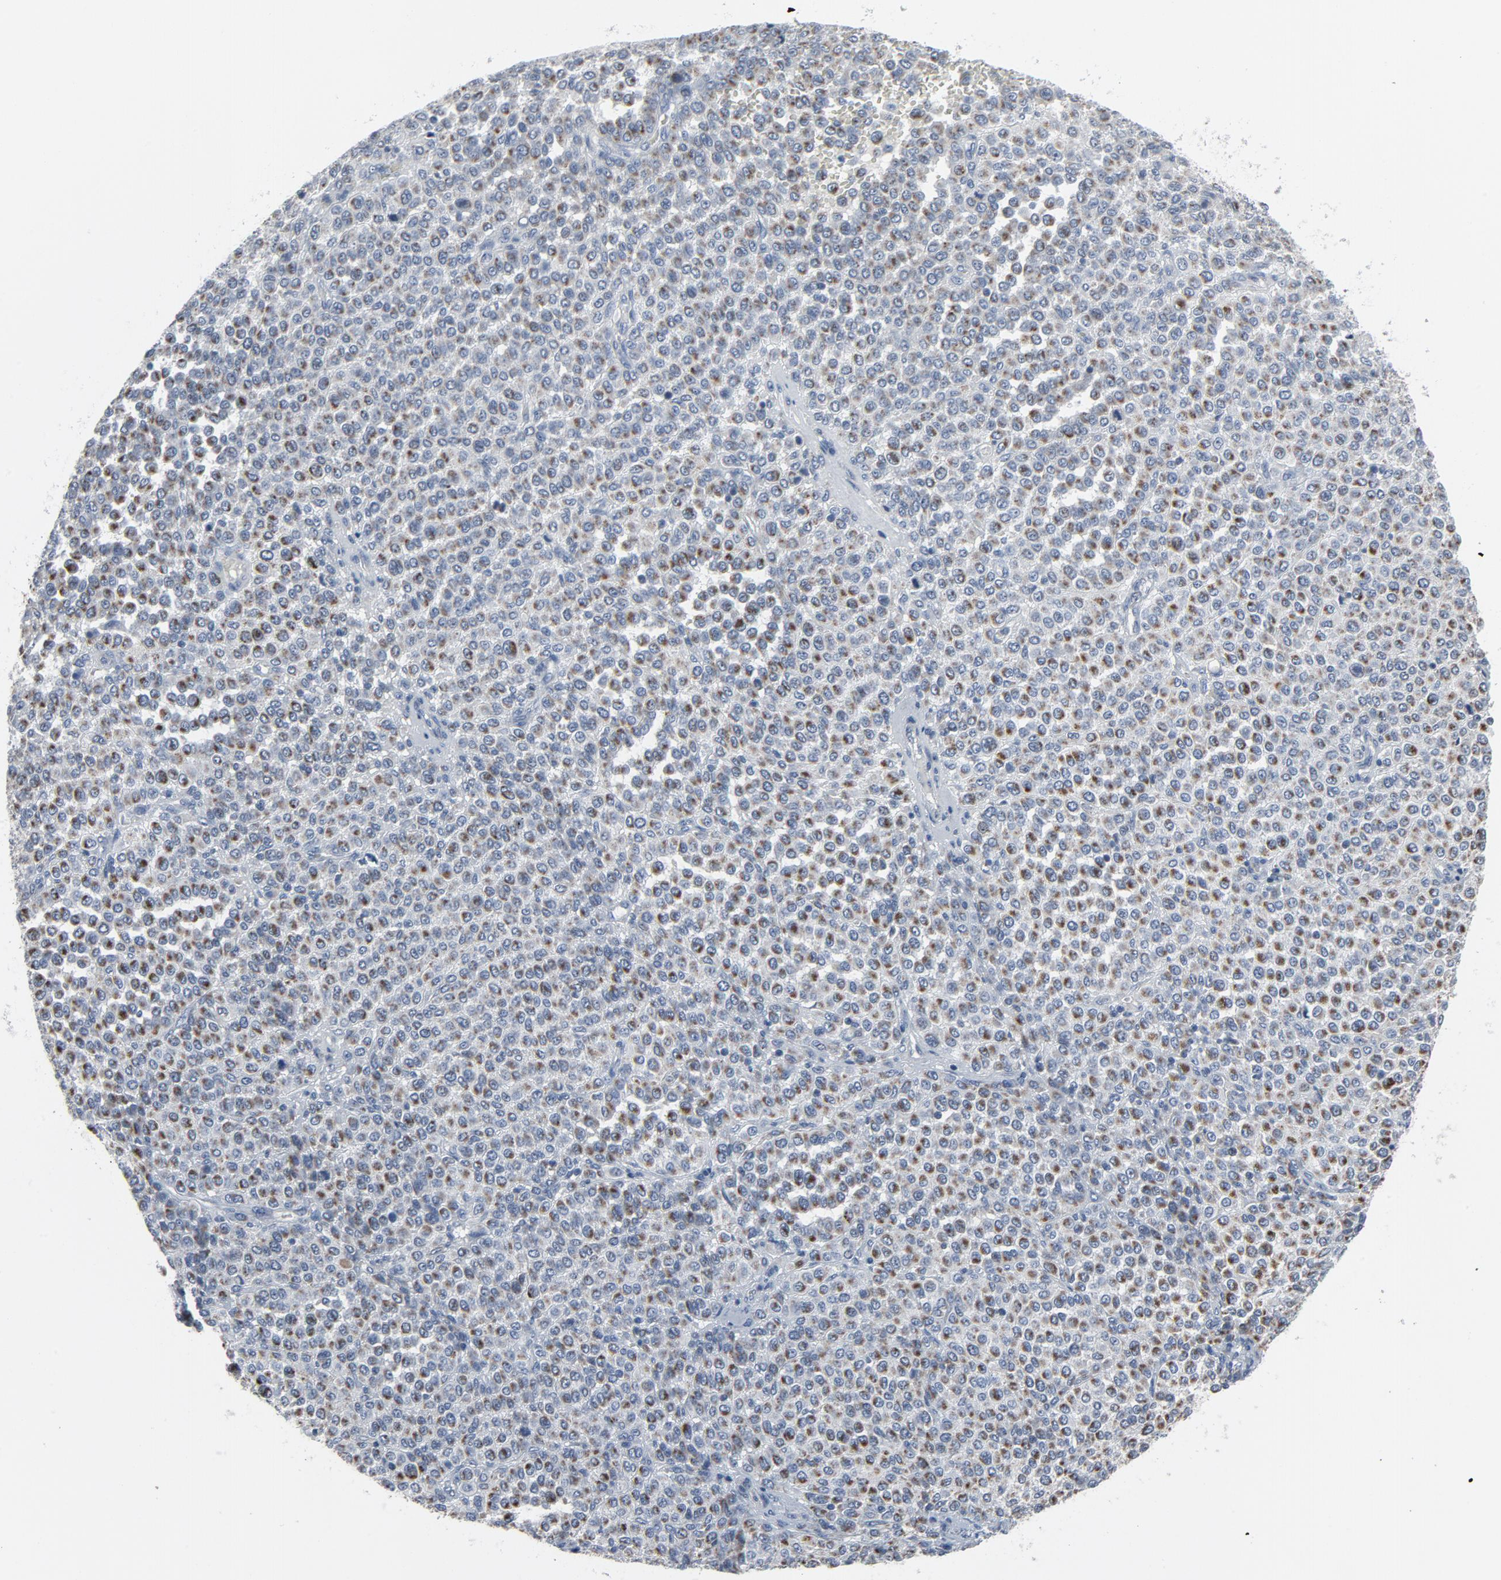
{"staining": {"intensity": "moderate", "quantity": "25%-75%", "location": "cytoplasmic/membranous"}, "tissue": "melanoma", "cell_type": "Tumor cells", "image_type": "cancer", "snomed": [{"axis": "morphology", "description": "Malignant melanoma, Metastatic site"}, {"axis": "topography", "description": "Pancreas"}], "caption": "Malignant melanoma (metastatic site) stained for a protein demonstrates moderate cytoplasmic/membranous positivity in tumor cells.", "gene": "GPX2", "patient": {"sex": "female", "age": 30}}